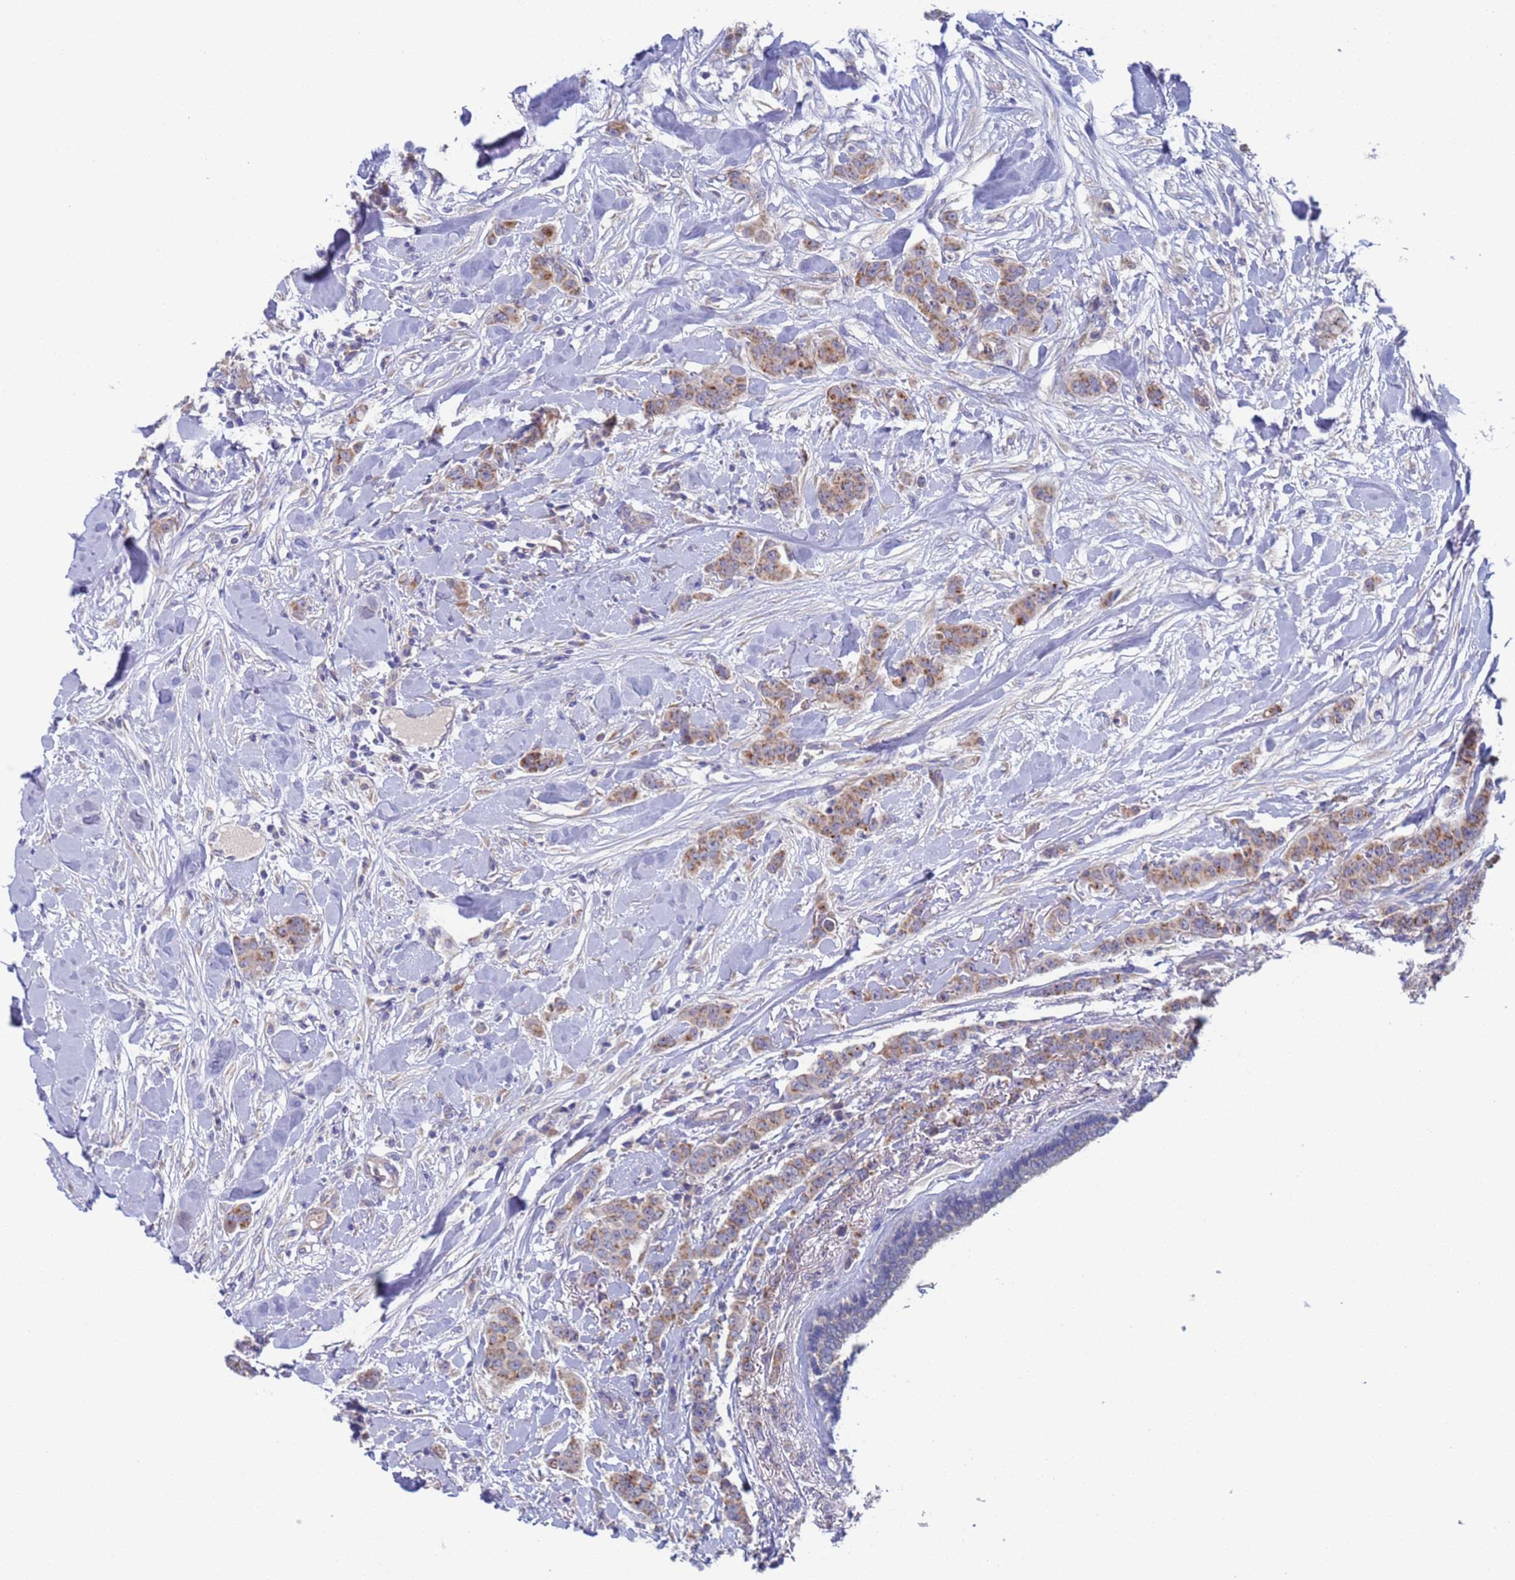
{"staining": {"intensity": "moderate", "quantity": "25%-75%", "location": "cytoplasmic/membranous"}, "tissue": "breast cancer", "cell_type": "Tumor cells", "image_type": "cancer", "snomed": [{"axis": "morphology", "description": "Duct carcinoma"}, {"axis": "topography", "description": "Breast"}], "caption": "Breast cancer (infiltrating ductal carcinoma) tissue exhibits moderate cytoplasmic/membranous positivity in approximately 25%-75% of tumor cells", "gene": "PET117", "patient": {"sex": "female", "age": 40}}